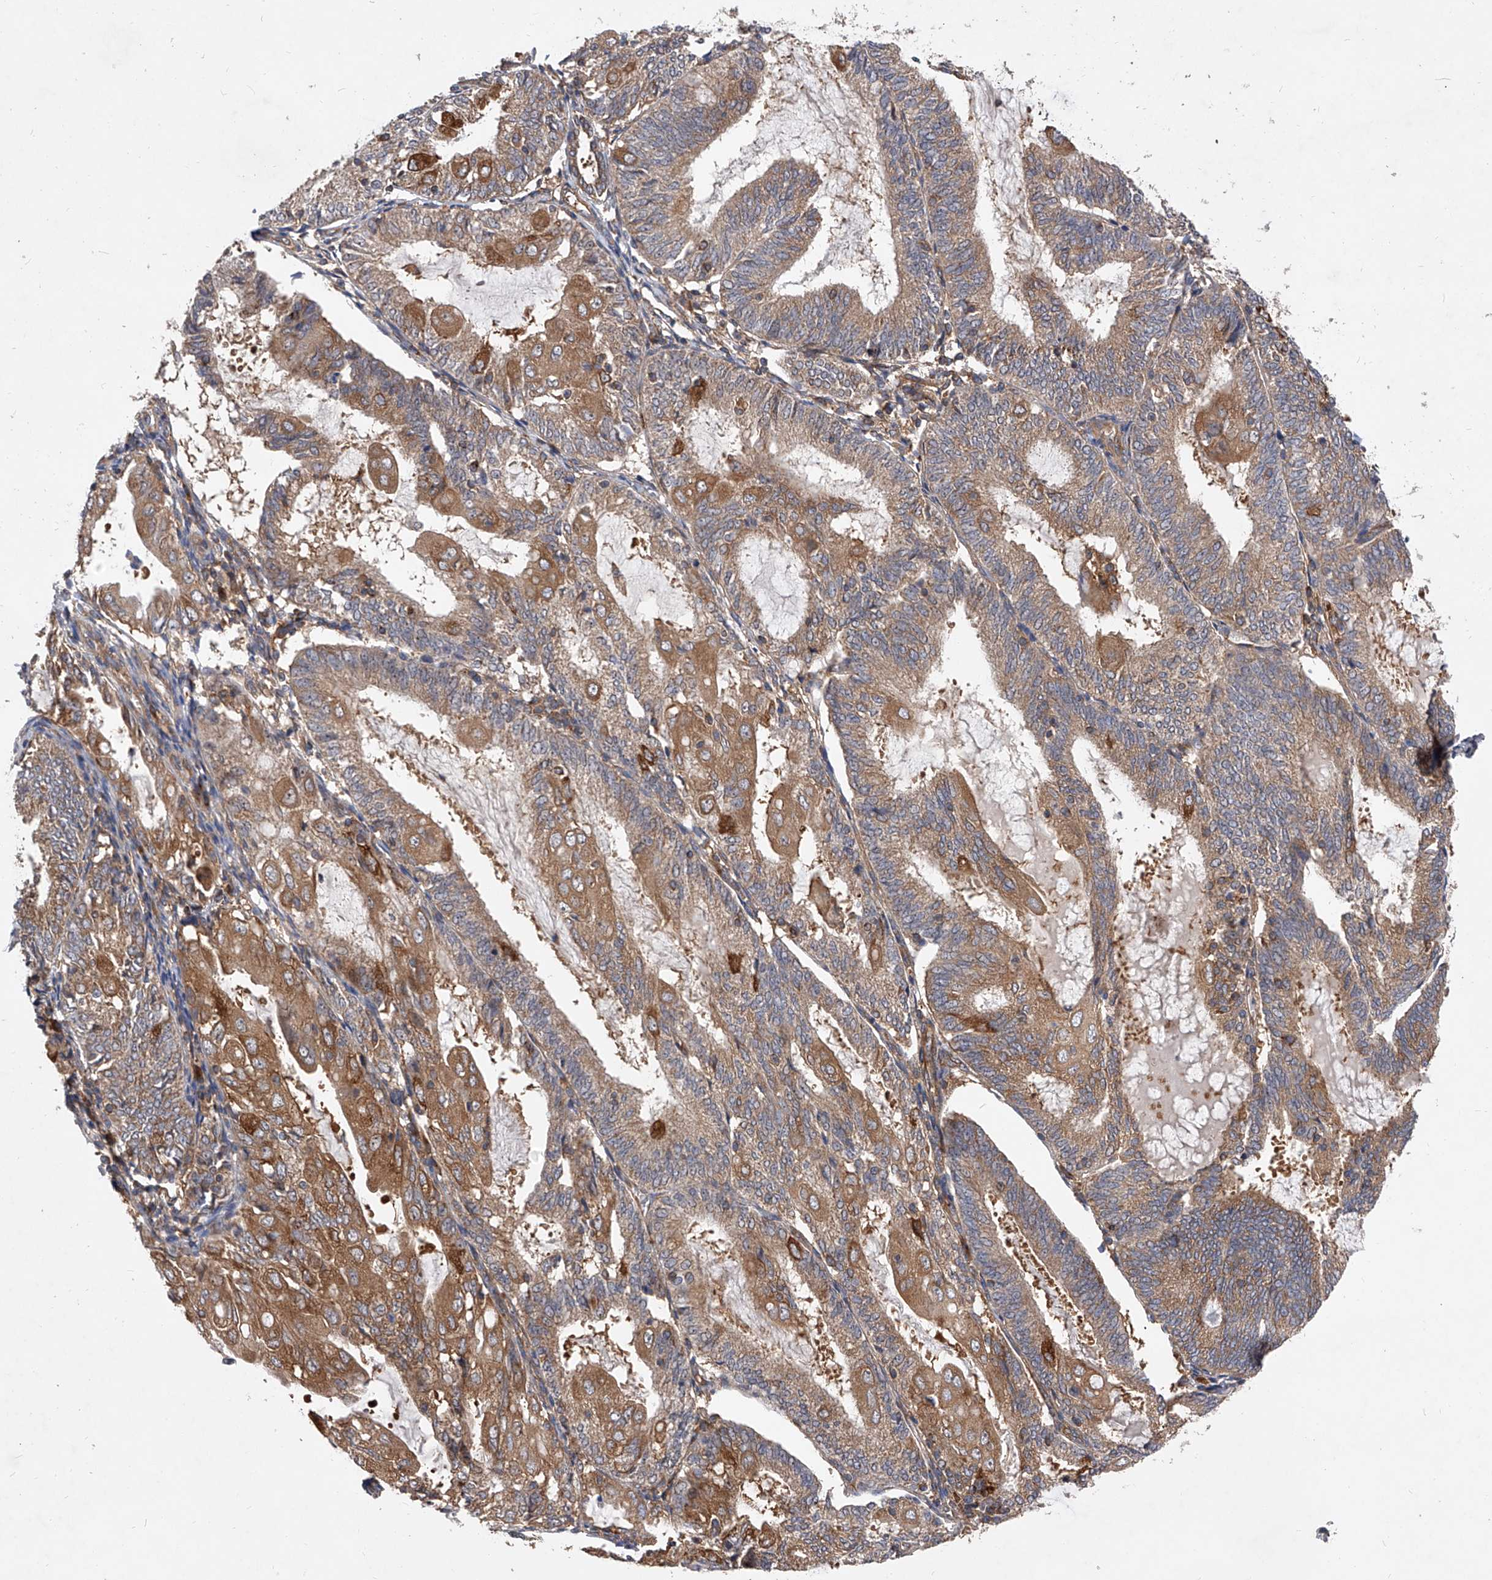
{"staining": {"intensity": "moderate", "quantity": ">75%", "location": "cytoplasmic/membranous"}, "tissue": "endometrial cancer", "cell_type": "Tumor cells", "image_type": "cancer", "snomed": [{"axis": "morphology", "description": "Adenocarcinoma, NOS"}, {"axis": "topography", "description": "Endometrium"}], "caption": "Brown immunohistochemical staining in human endometrial adenocarcinoma shows moderate cytoplasmic/membranous expression in approximately >75% of tumor cells.", "gene": "CFAP410", "patient": {"sex": "female", "age": 81}}